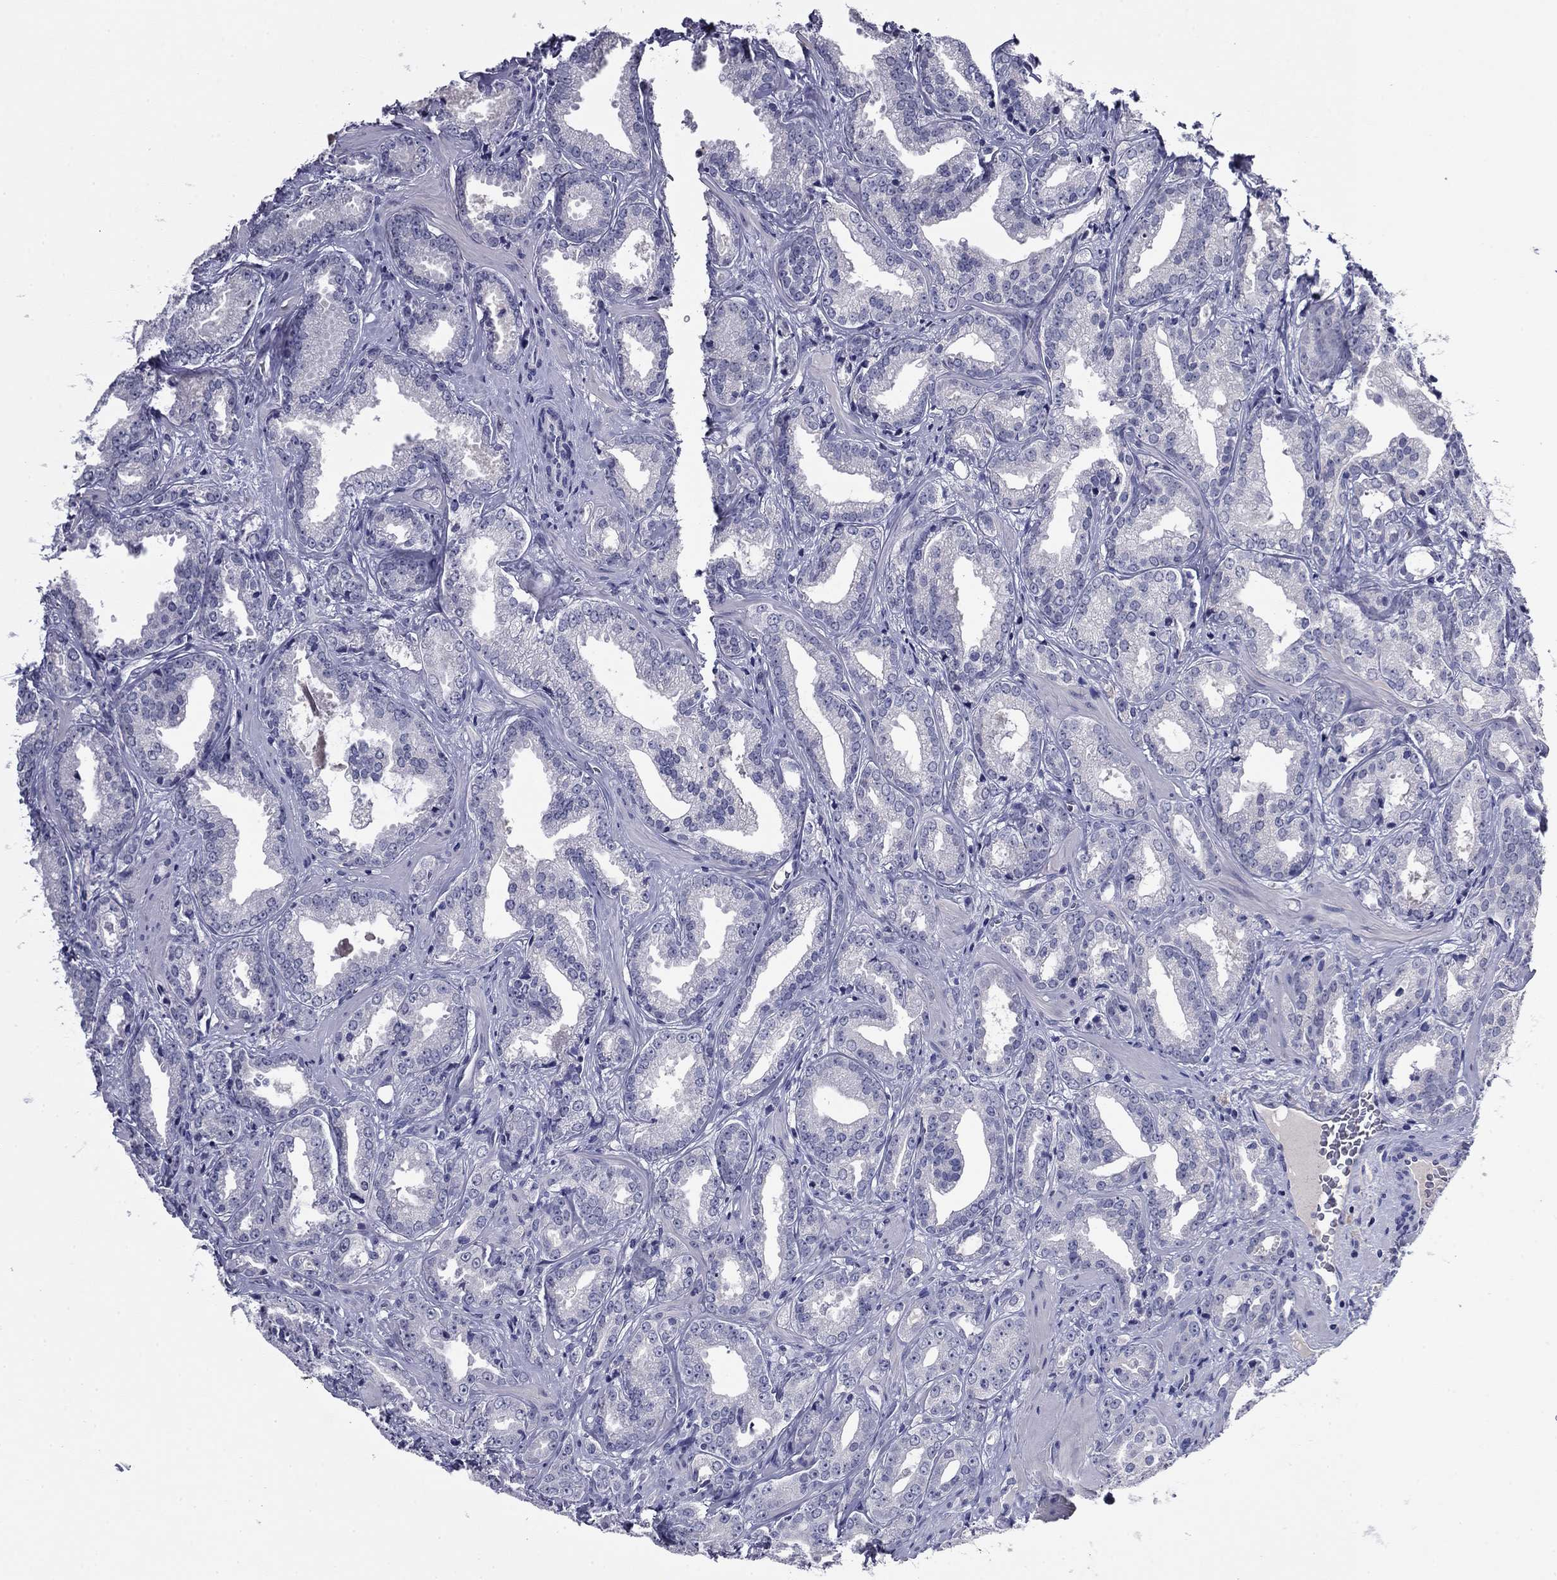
{"staining": {"intensity": "negative", "quantity": "none", "location": "none"}, "tissue": "prostate cancer", "cell_type": "Tumor cells", "image_type": "cancer", "snomed": [{"axis": "morphology", "description": "Adenocarcinoma, Medium grade"}, {"axis": "topography", "description": "Prostate and seminal vesicle, NOS"}, {"axis": "topography", "description": "Prostate"}], "caption": "Immunohistochemistry (IHC) photomicrograph of prostate cancer stained for a protein (brown), which displays no positivity in tumor cells. (Immunohistochemistry, brightfield microscopy, high magnification).", "gene": "CFAP119", "patient": {"sex": "male", "age": 65}}